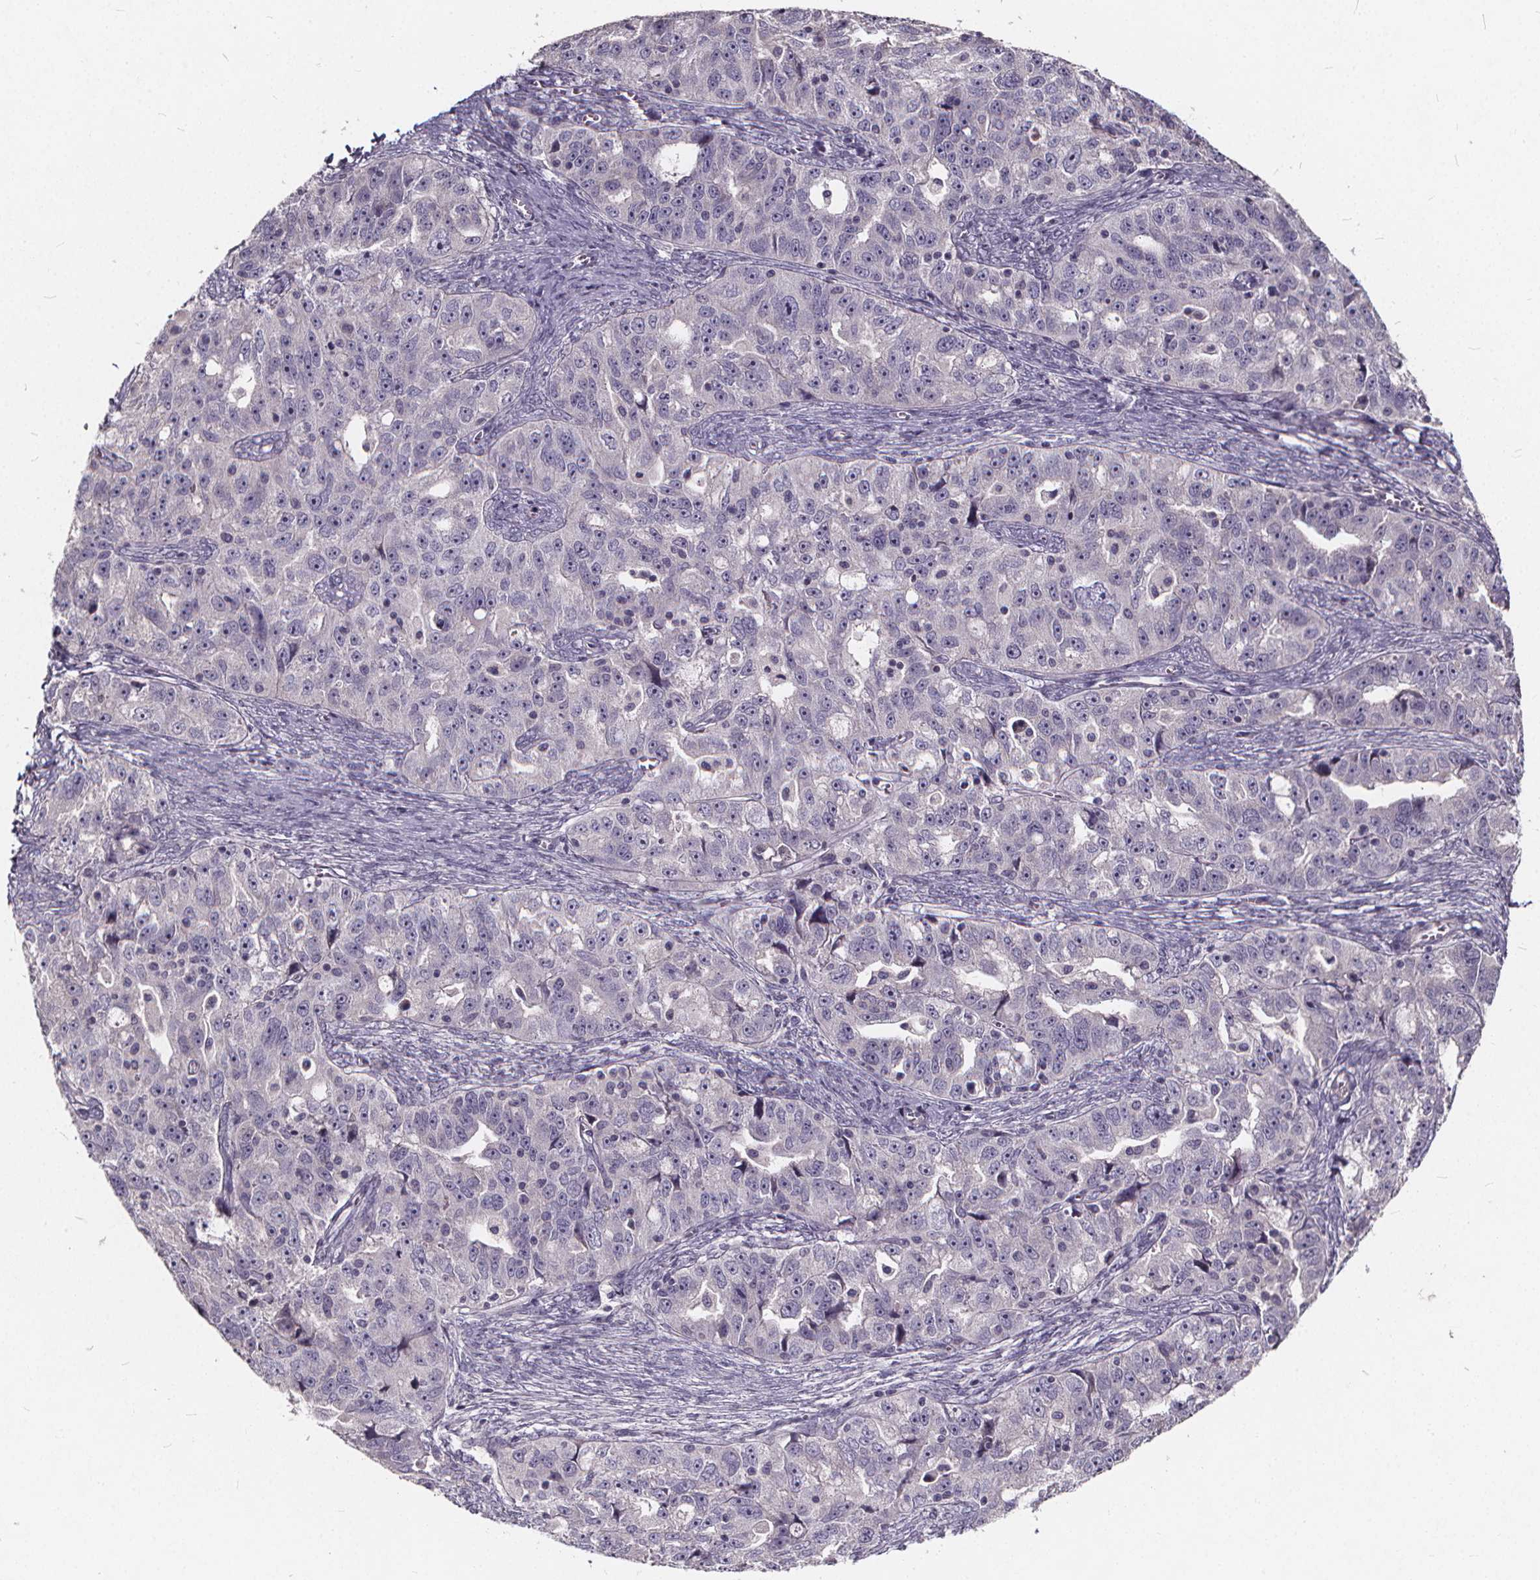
{"staining": {"intensity": "negative", "quantity": "none", "location": "none"}, "tissue": "ovarian cancer", "cell_type": "Tumor cells", "image_type": "cancer", "snomed": [{"axis": "morphology", "description": "Cystadenocarcinoma, serous, NOS"}, {"axis": "topography", "description": "Ovary"}], "caption": "Immunohistochemical staining of ovarian cancer exhibits no significant staining in tumor cells.", "gene": "TSPAN14", "patient": {"sex": "female", "age": 51}}